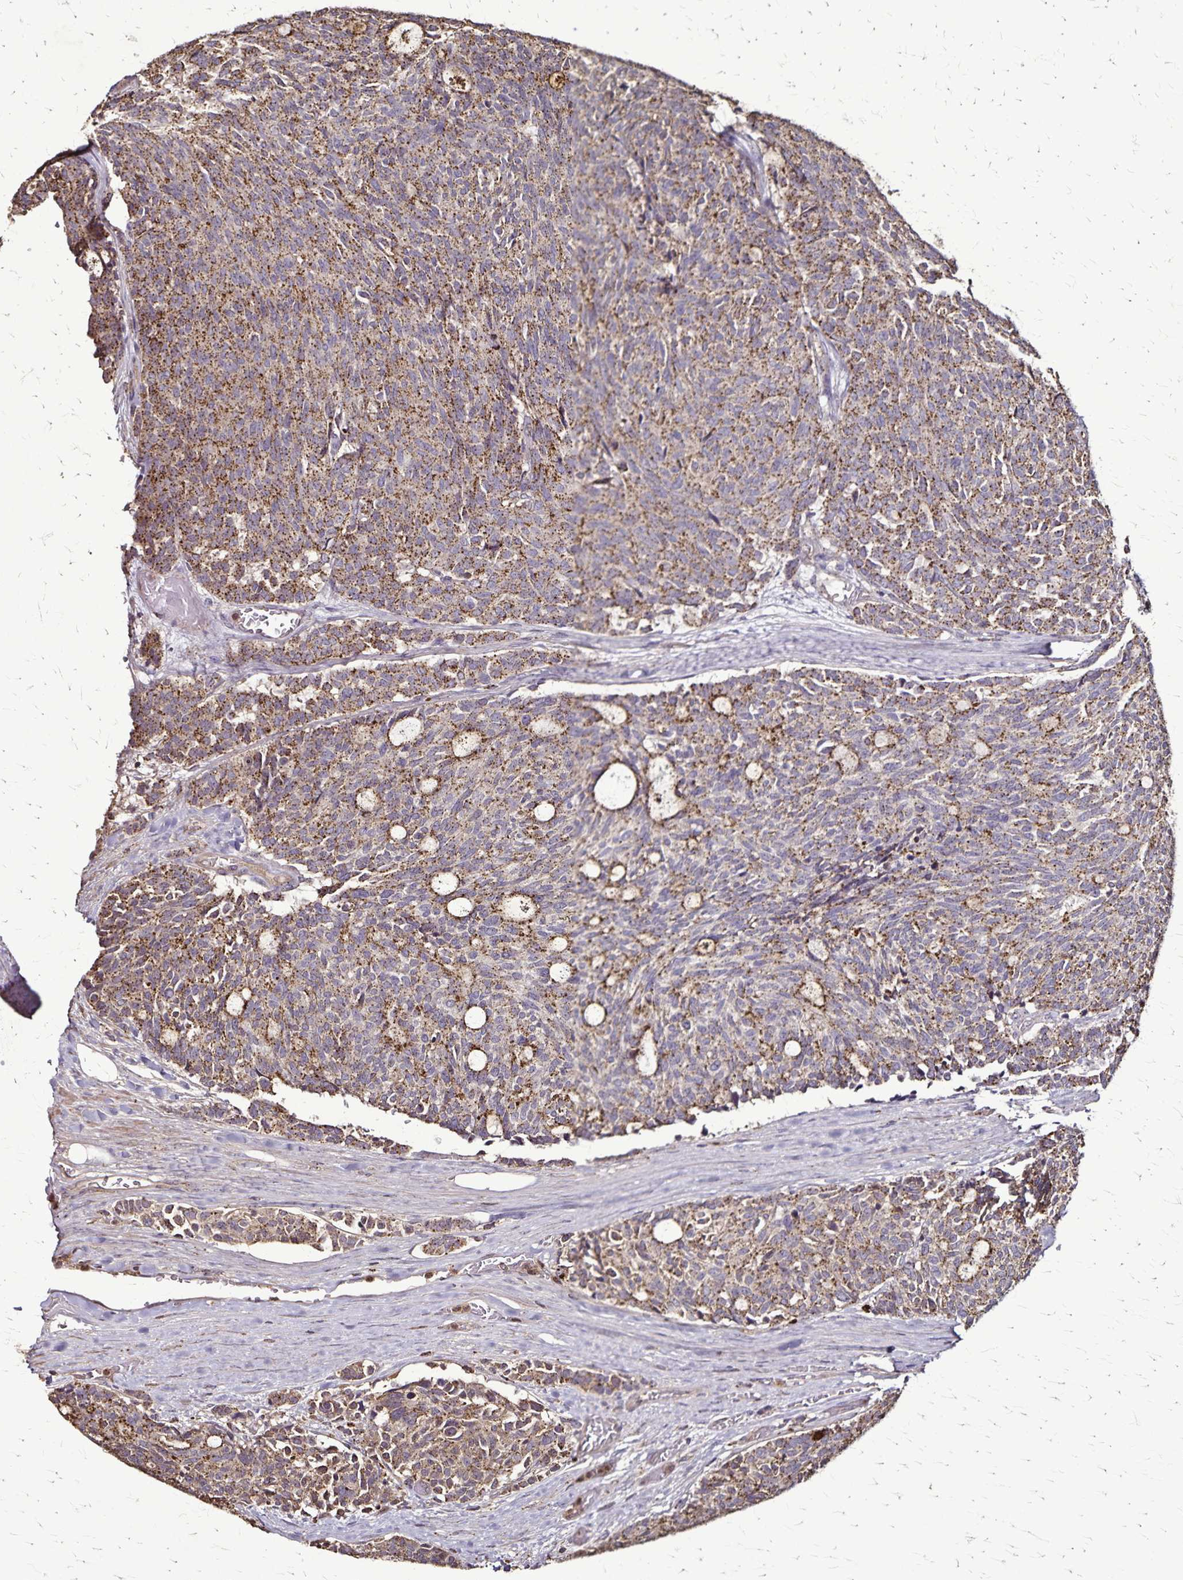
{"staining": {"intensity": "moderate", "quantity": "25%-75%", "location": "cytoplasmic/membranous"}, "tissue": "carcinoid", "cell_type": "Tumor cells", "image_type": "cancer", "snomed": [{"axis": "morphology", "description": "Carcinoid, malignant, NOS"}, {"axis": "topography", "description": "Pancreas"}], "caption": "Carcinoid tissue demonstrates moderate cytoplasmic/membranous expression in about 25%-75% of tumor cells, visualized by immunohistochemistry.", "gene": "CHMP1B", "patient": {"sex": "female", "age": 54}}